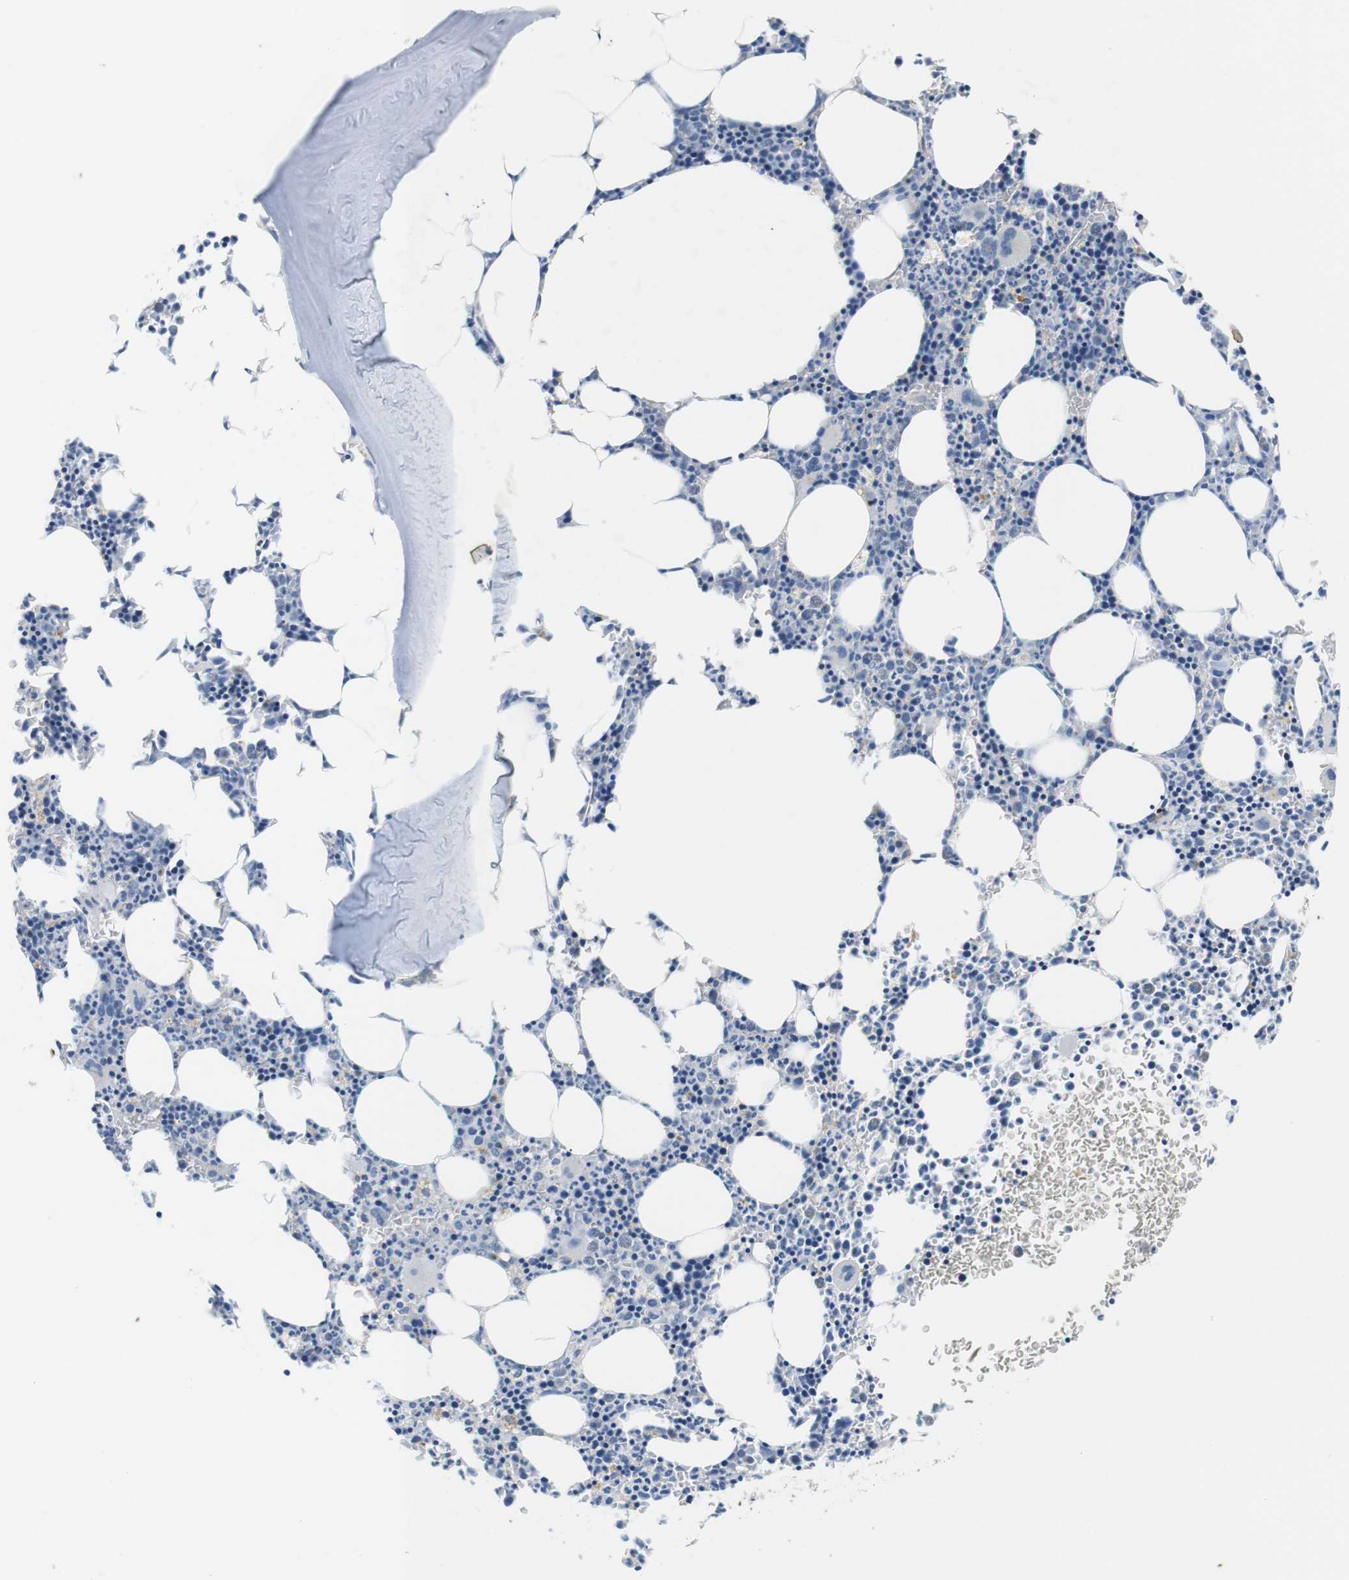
{"staining": {"intensity": "moderate", "quantity": "<25%", "location": "cytoplasmic/membranous"}, "tissue": "bone marrow", "cell_type": "Hematopoietic cells", "image_type": "normal", "snomed": [{"axis": "morphology", "description": "Normal tissue, NOS"}, {"axis": "morphology", "description": "Inflammation, NOS"}, {"axis": "topography", "description": "Bone marrow"}], "caption": "Unremarkable bone marrow reveals moderate cytoplasmic/membranous positivity in approximately <25% of hematopoietic cells.", "gene": "UNC5CL", "patient": {"sex": "female", "age": 61}}